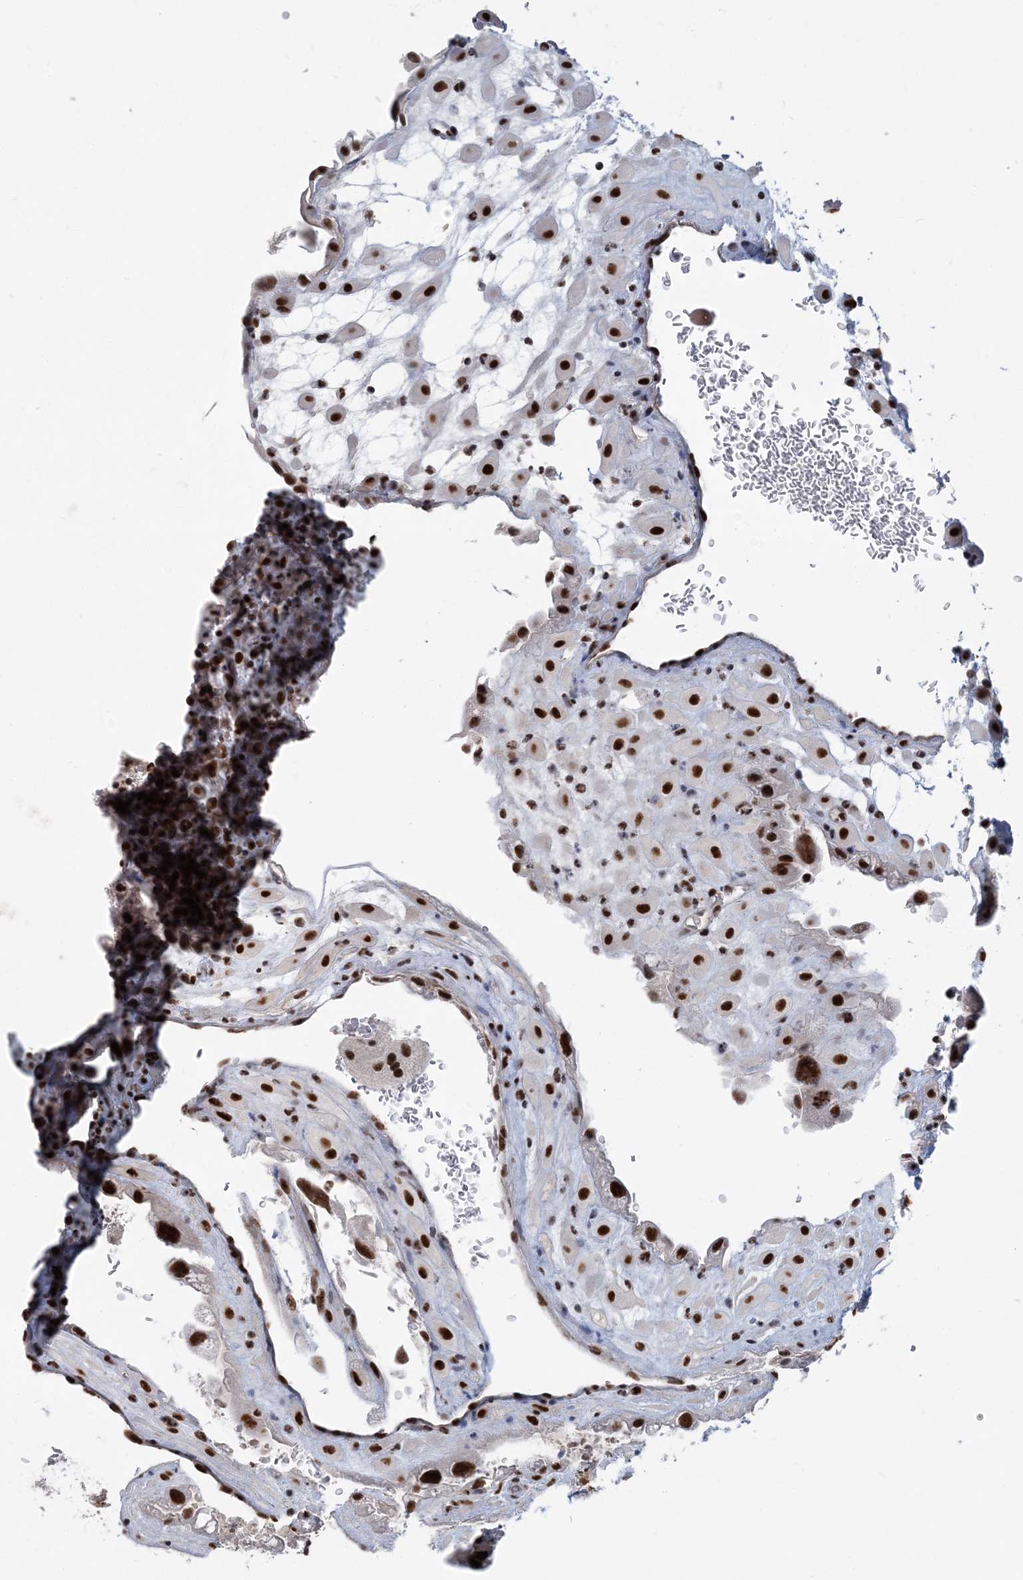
{"staining": {"intensity": "strong", "quantity": ">75%", "location": "nuclear"}, "tissue": "placenta", "cell_type": "Decidual cells", "image_type": "normal", "snomed": [{"axis": "morphology", "description": "Normal tissue, NOS"}, {"axis": "topography", "description": "Placenta"}], "caption": "Immunohistochemical staining of normal human placenta displays strong nuclear protein expression in approximately >75% of decidual cells.", "gene": "PLRG1", "patient": {"sex": "female", "age": 35}}